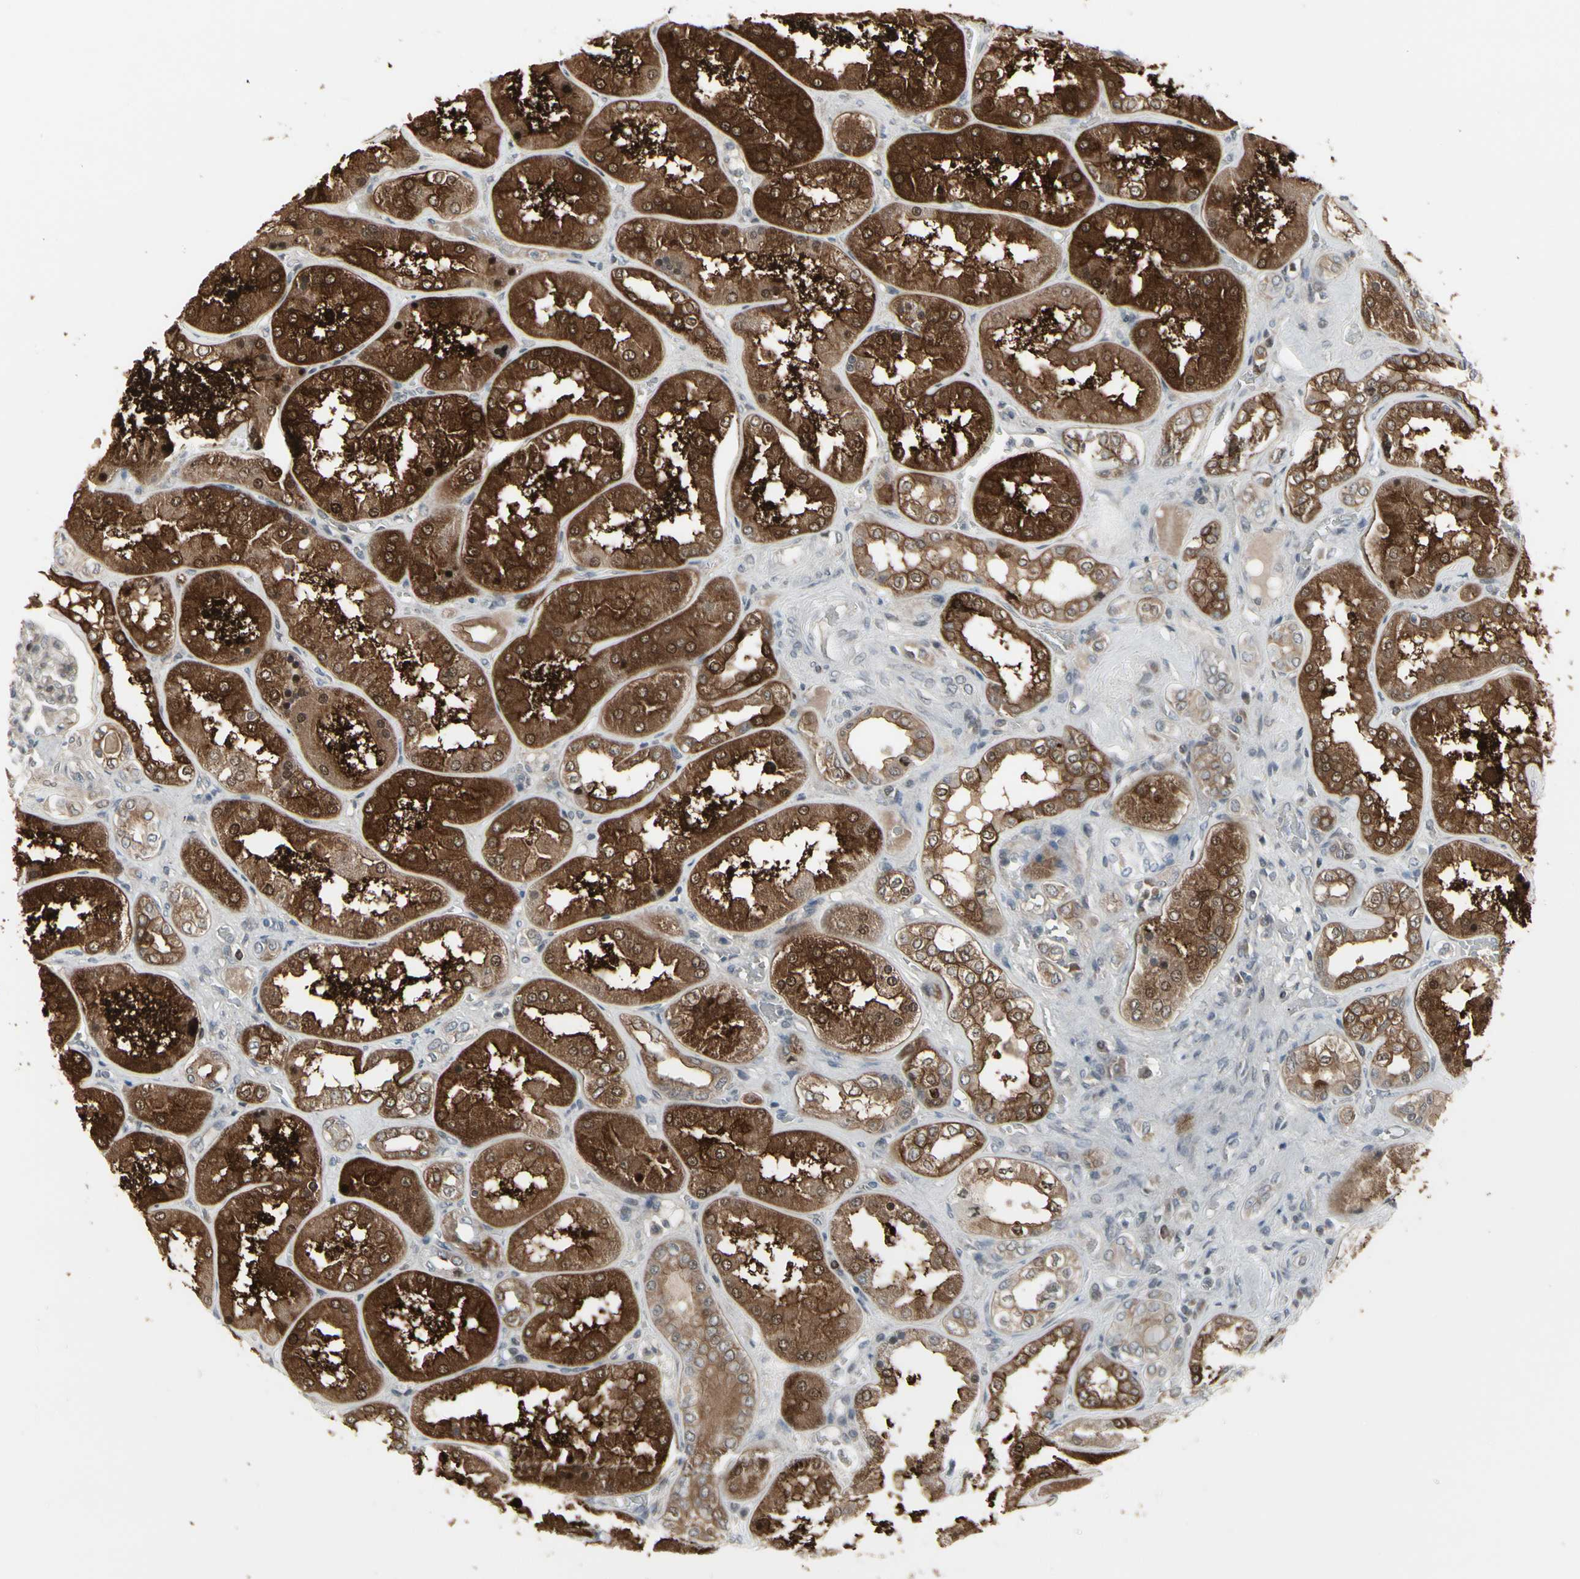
{"staining": {"intensity": "weak", "quantity": ">75%", "location": "cytoplasmic/membranous"}, "tissue": "kidney", "cell_type": "Cells in glomeruli", "image_type": "normal", "snomed": [{"axis": "morphology", "description": "Normal tissue, NOS"}, {"axis": "topography", "description": "Kidney"}], "caption": "DAB immunohistochemical staining of benign kidney exhibits weak cytoplasmic/membranous protein expression in about >75% of cells in glomeruli.", "gene": "IGFBP6", "patient": {"sex": "female", "age": 56}}